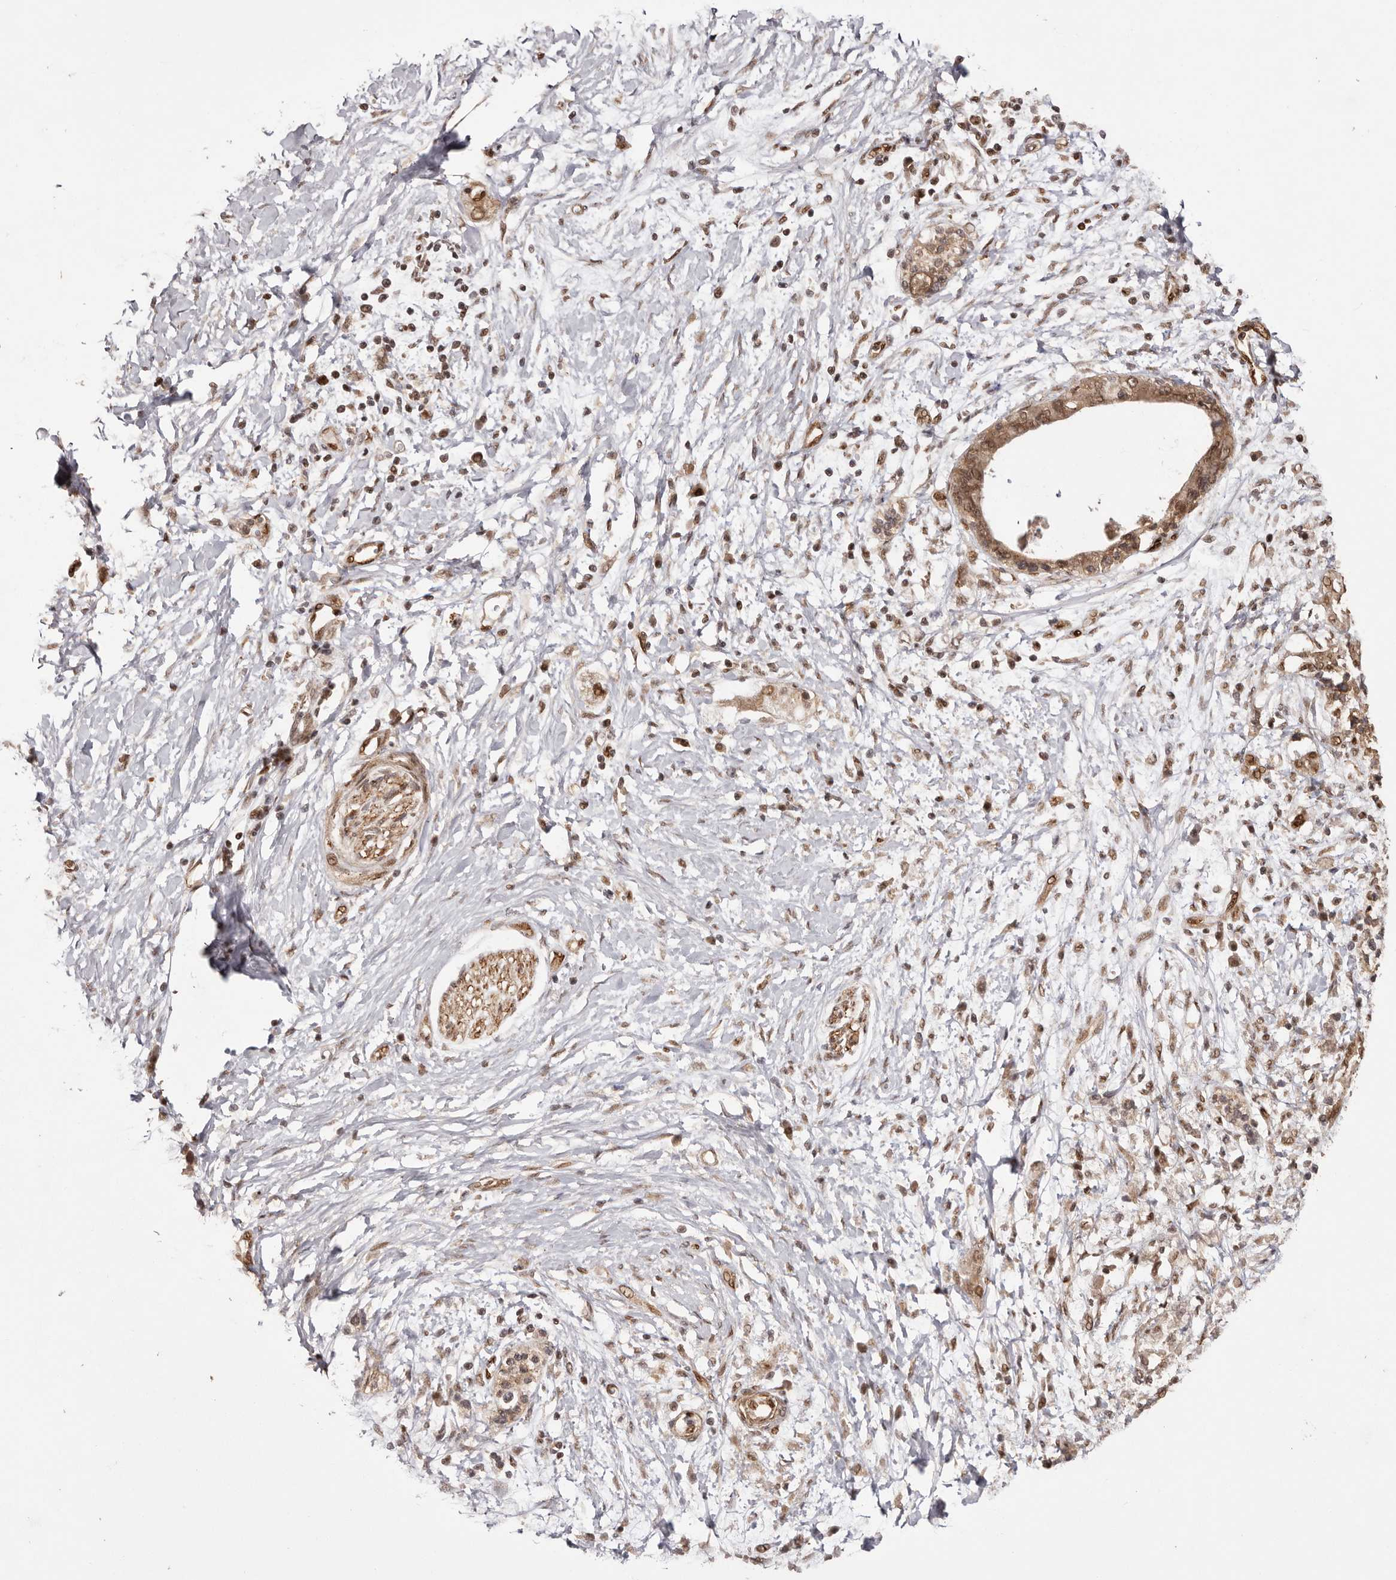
{"staining": {"intensity": "moderate", "quantity": ">75%", "location": "cytoplasmic/membranous,nuclear"}, "tissue": "pancreatic cancer", "cell_type": "Tumor cells", "image_type": "cancer", "snomed": [{"axis": "morphology", "description": "Normal tissue, NOS"}, {"axis": "morphology", "description": "Adenocarcinoma, NOS"}, {"axis": "topography", "description": "Pancreas"}, {"axis": "topography", "description": "Peripheral nerve tissue"}], "caption": "A micrograph of adenocarcinoma (pancreatic) stained for a protein demonstrates moderate cytoplasmic/membranous and nuclear brown staining in tumor cells.", "gene": "UBR2", "patient": {"sex": "male", "age": 59}}